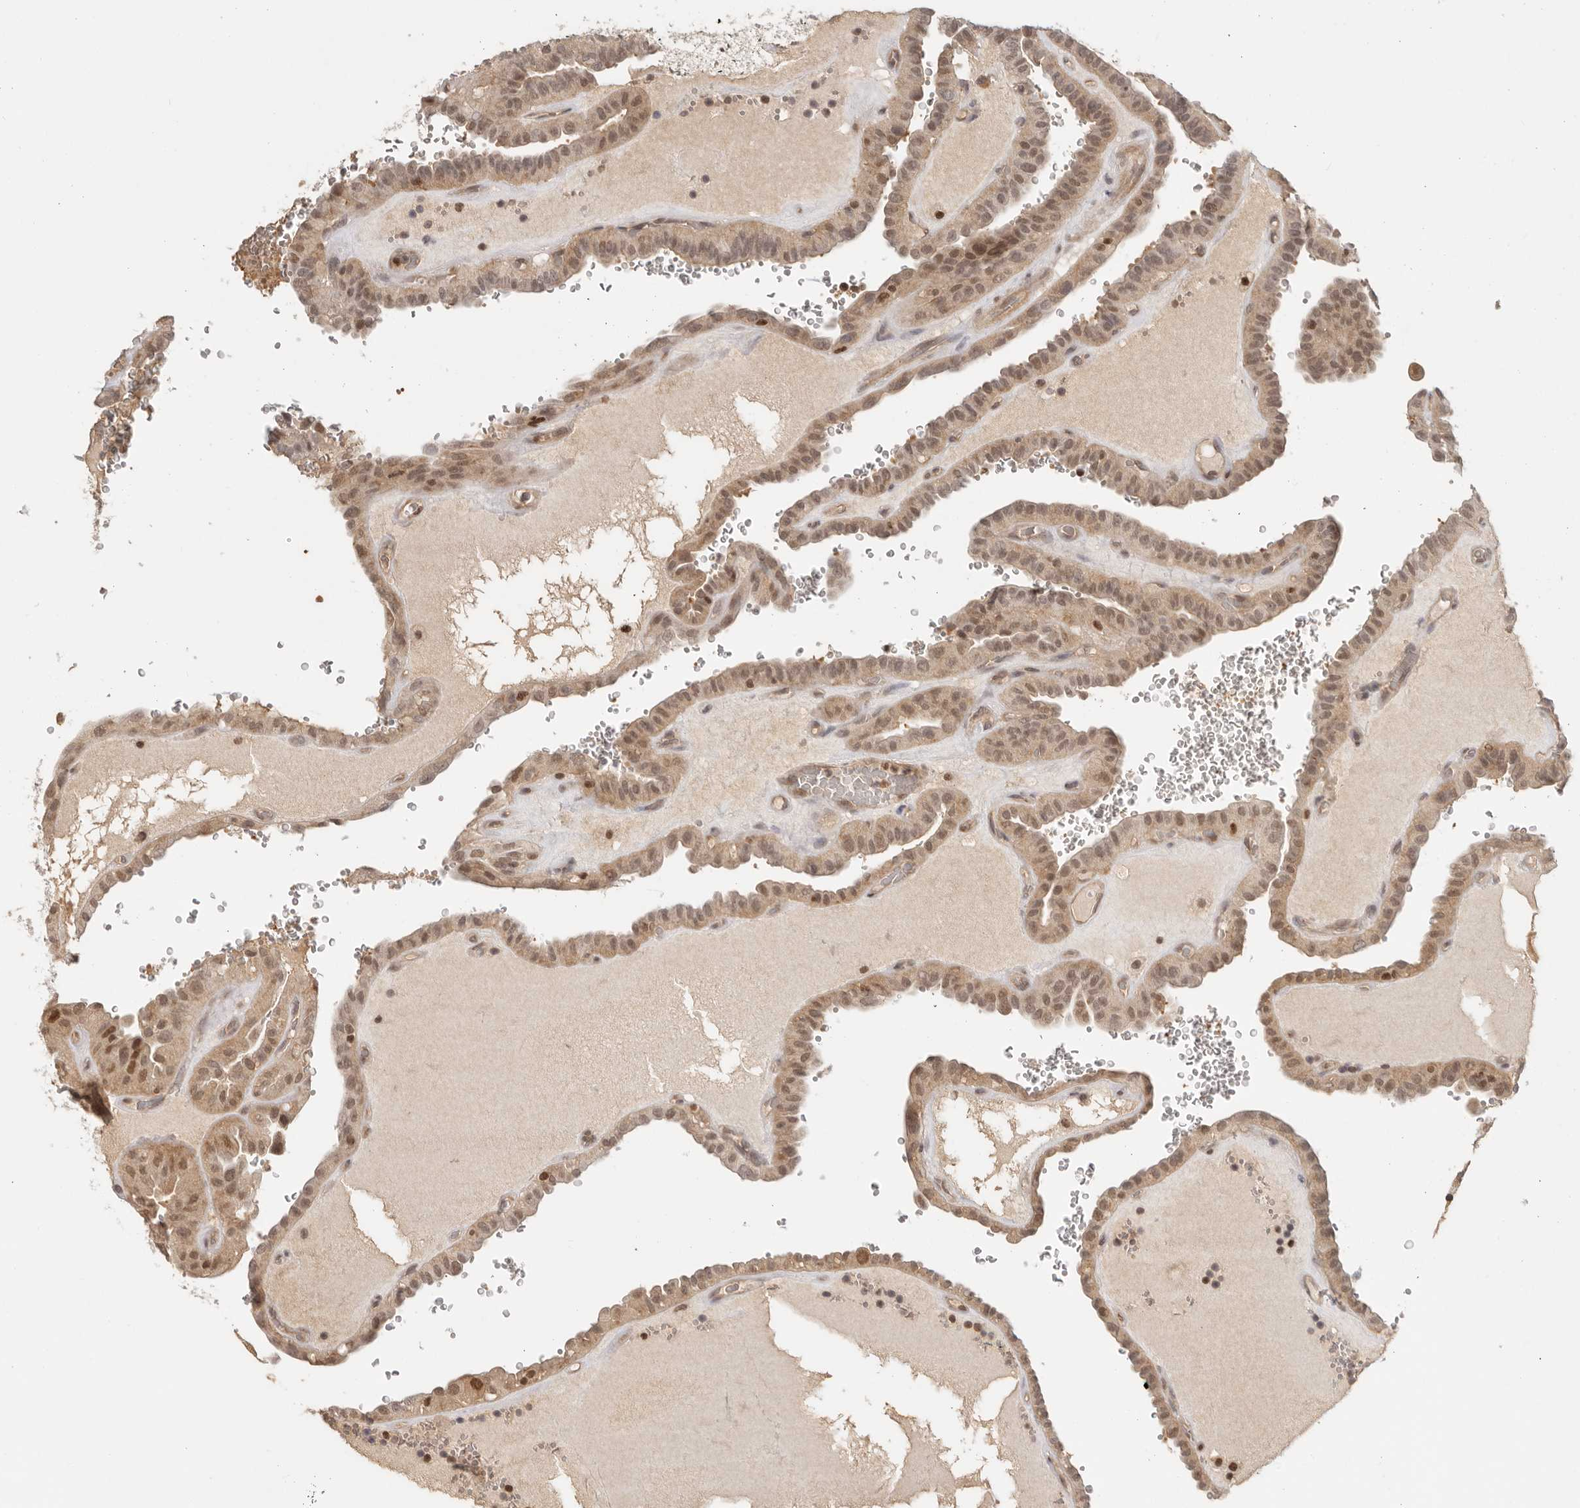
{"staining": {"intensity": "moderate", "quantity": ">75%", "location": "cytoplasmic/membranous,nuclear"}, "tissue": "thyroid cancer", "cell_type": "Tumor cells", "image_type": "cancer", "snomed": [{"axis": "morphology", "description": "Papillary adenocarcinoma, NOS"}, {"axis": "topography", "description": "Thyroid gland"}], "caption": "The photomicrograph reveals immunohistochemical staining of papillary adenocarcinoma (thyroid). There is moderate cytoplasmic/membranous and nuclear staining is identified in approximately >75% of tumor cells.", "gene": "PSMA5", "patient": {"sex": "male", "age": 77}}